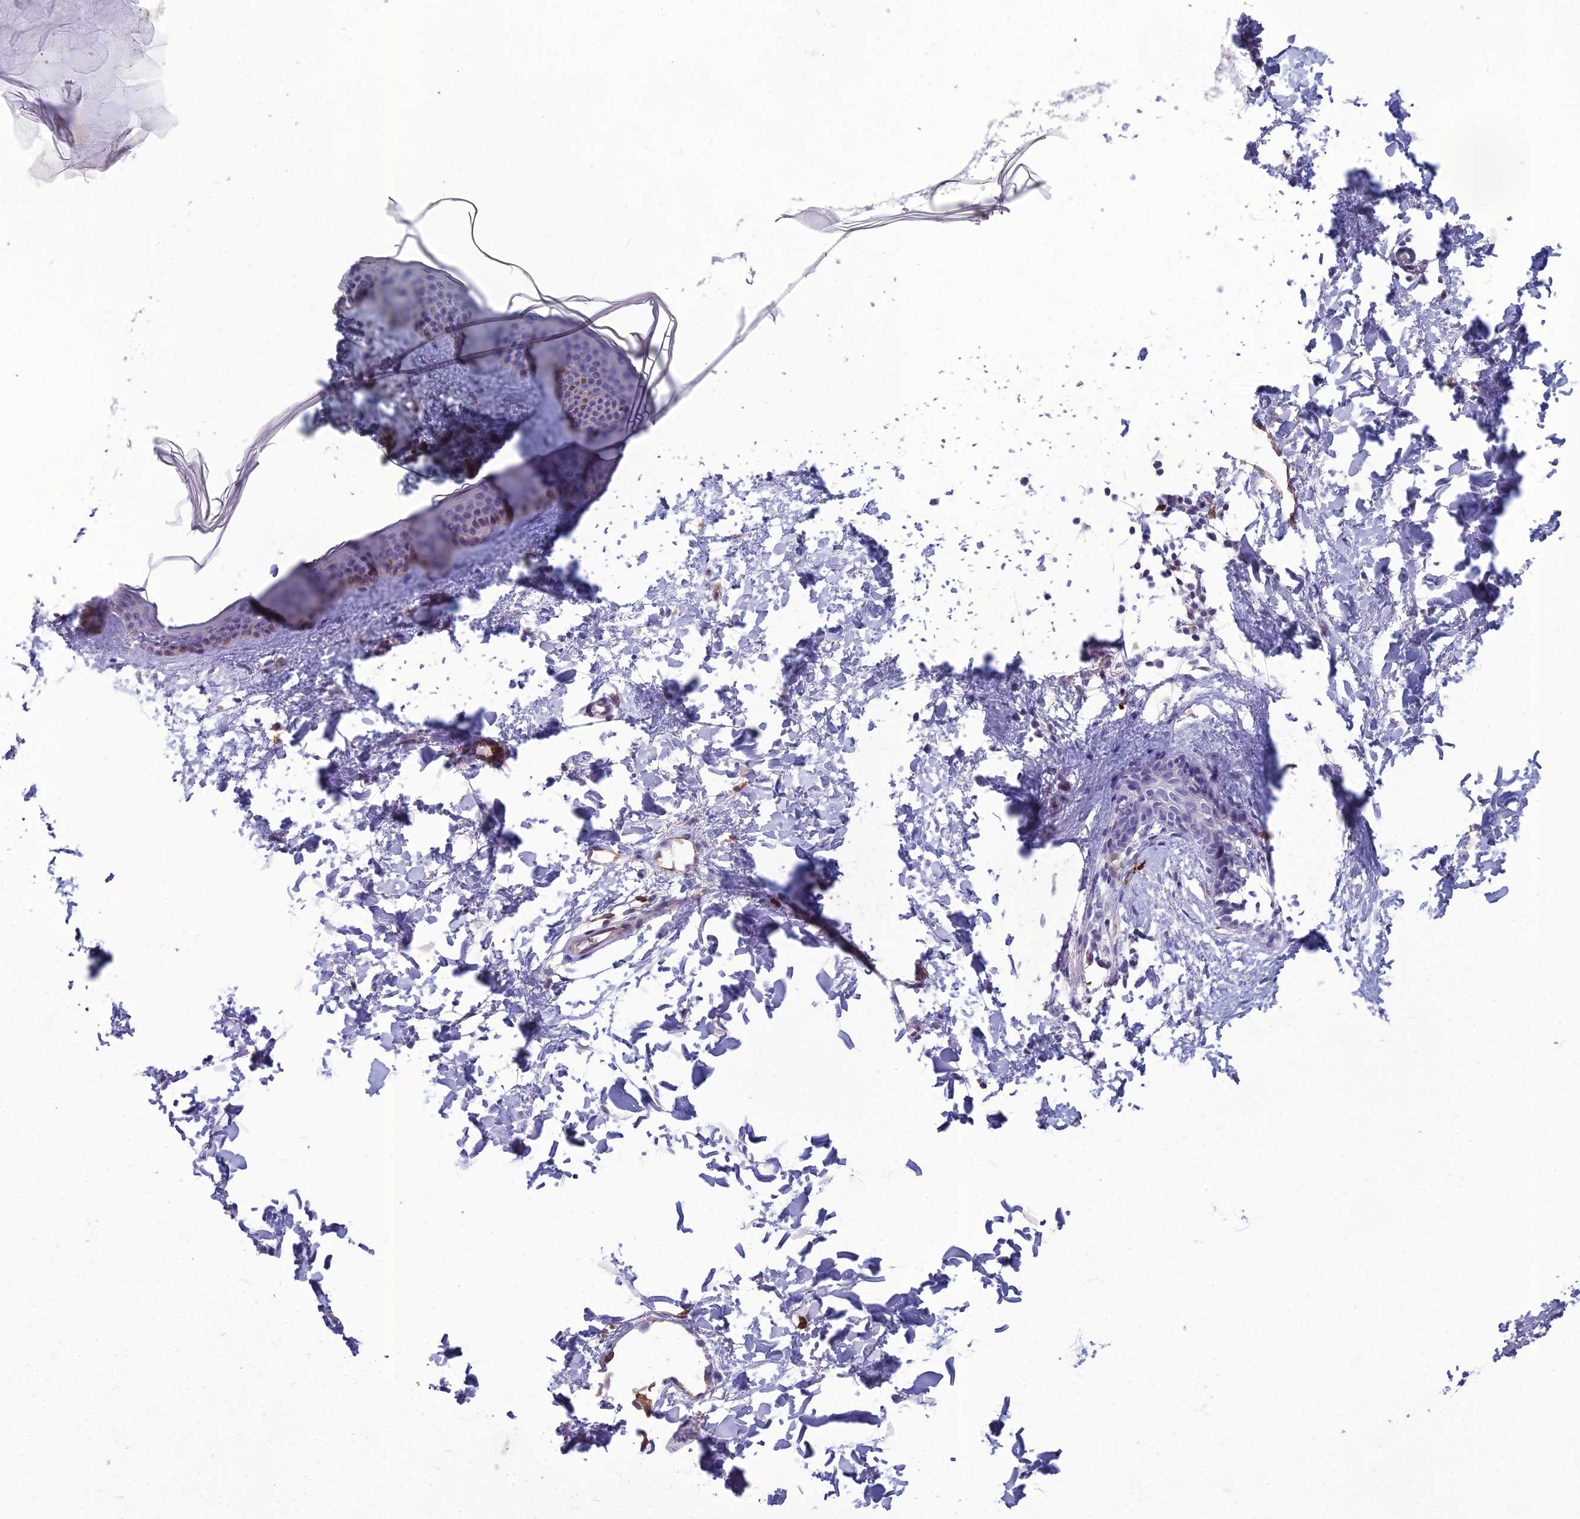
{"staining": {"intensity": "negative", "quantity": "none", "location": "none"}, "tissue": "skin", "cell_type": "Fibroblasts", "image_type": "normal", "snomed": [{"axis": "morphology", "description": "Normal tissue, NOS"}, {"axis": "topography", "description": "Skin"}], "caption": "Micrograph shows no protein expression in fibroblasts of normal skin.", "gene": "BBS7", "patient": {"sex": "female", "age": 58}}